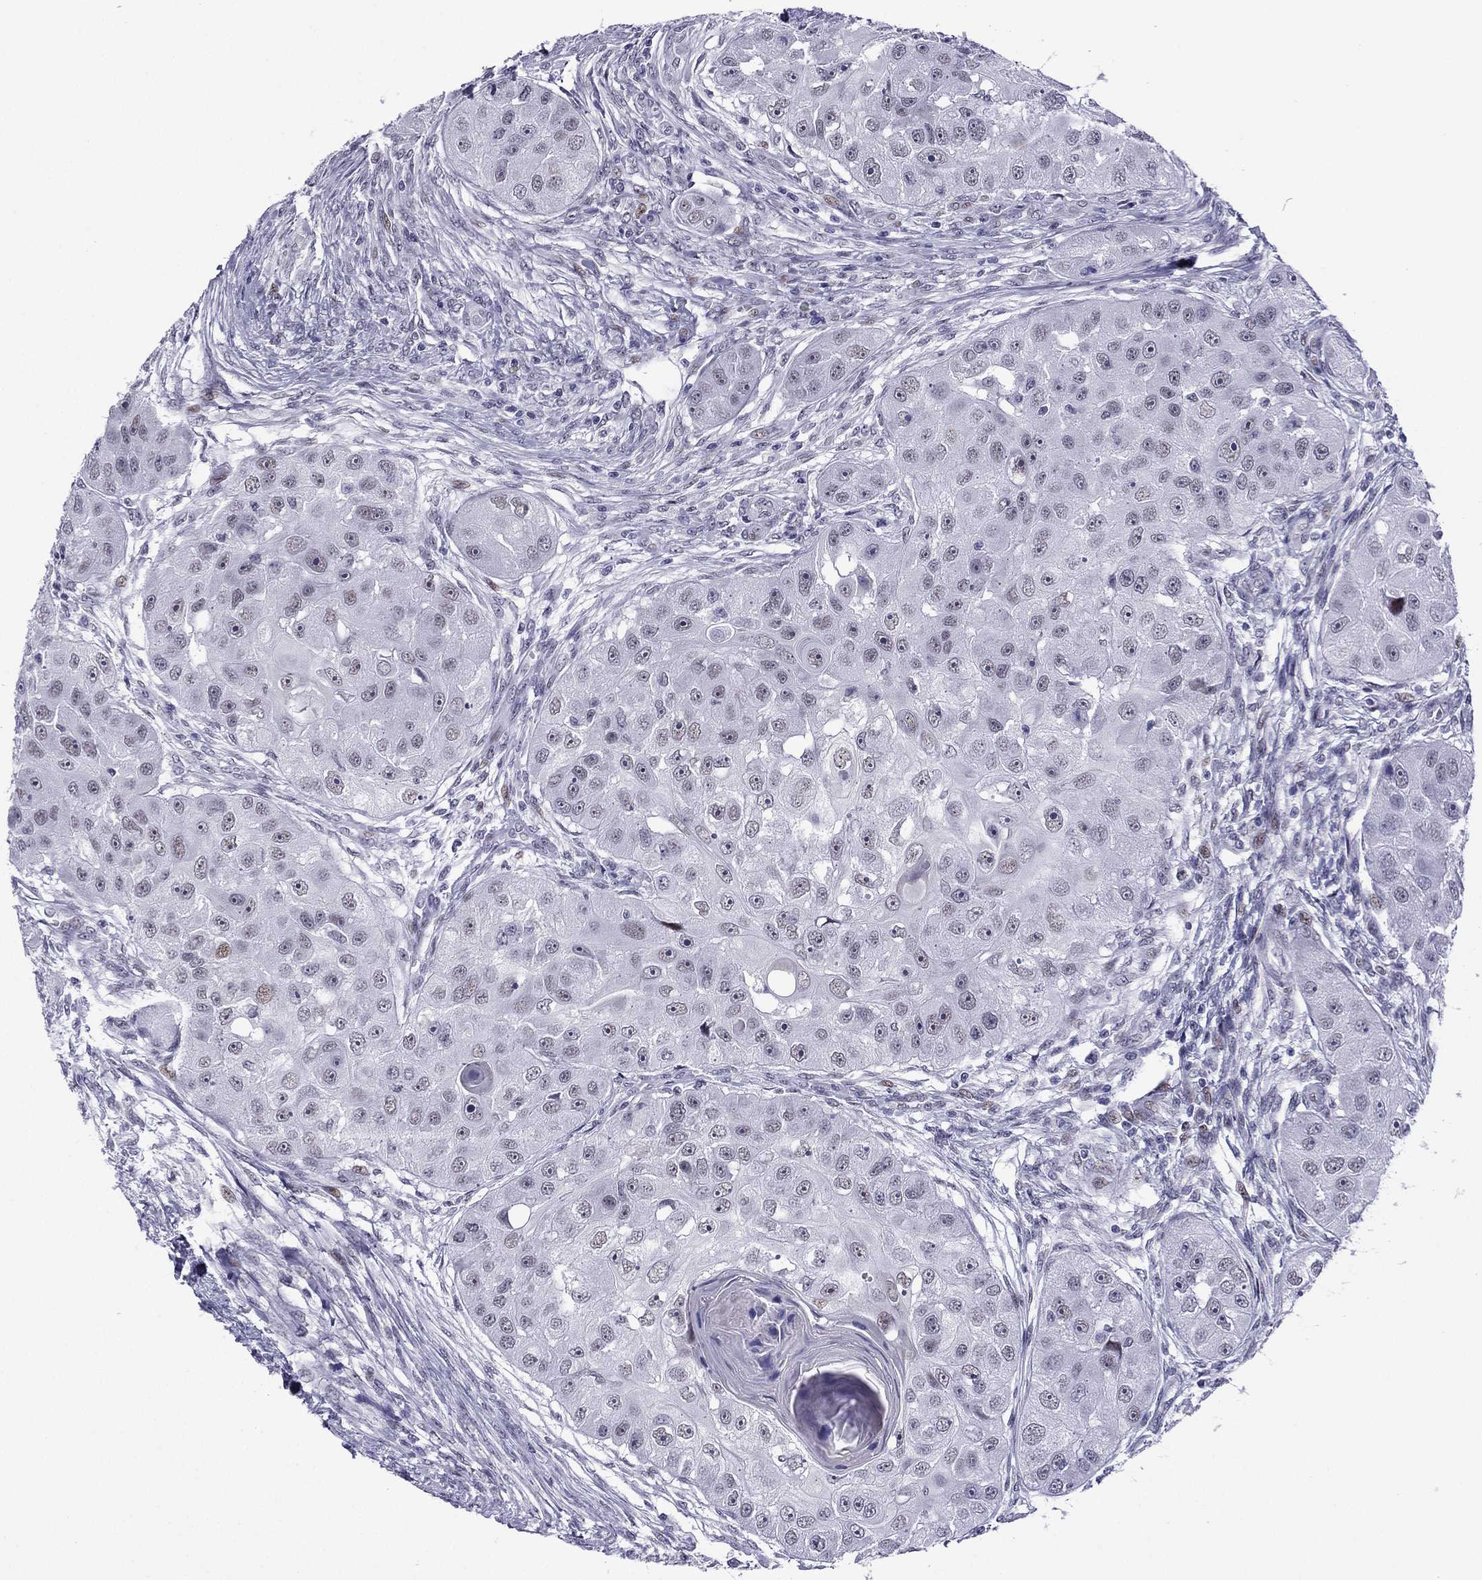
{"staining": {"intensity": "negative", "quantity": "none", "location": "none"}, "tissue": "head and neck cancer", "cell_type": "Tumor cells", "image_type": "cancer", "snomed": [{"axis": "morphology", "description": "Squamous cell carcinoma, NOS"}, {"axis": "topography", "description": "Head-Neck"}], "caption": "This is a micrograph of IHC staining of squamous cell carcinoma (head and neck), which shows no positivity in tumor cells.", "gene": "MYLK3", "patient": {"sex": "male", "age": 51}}